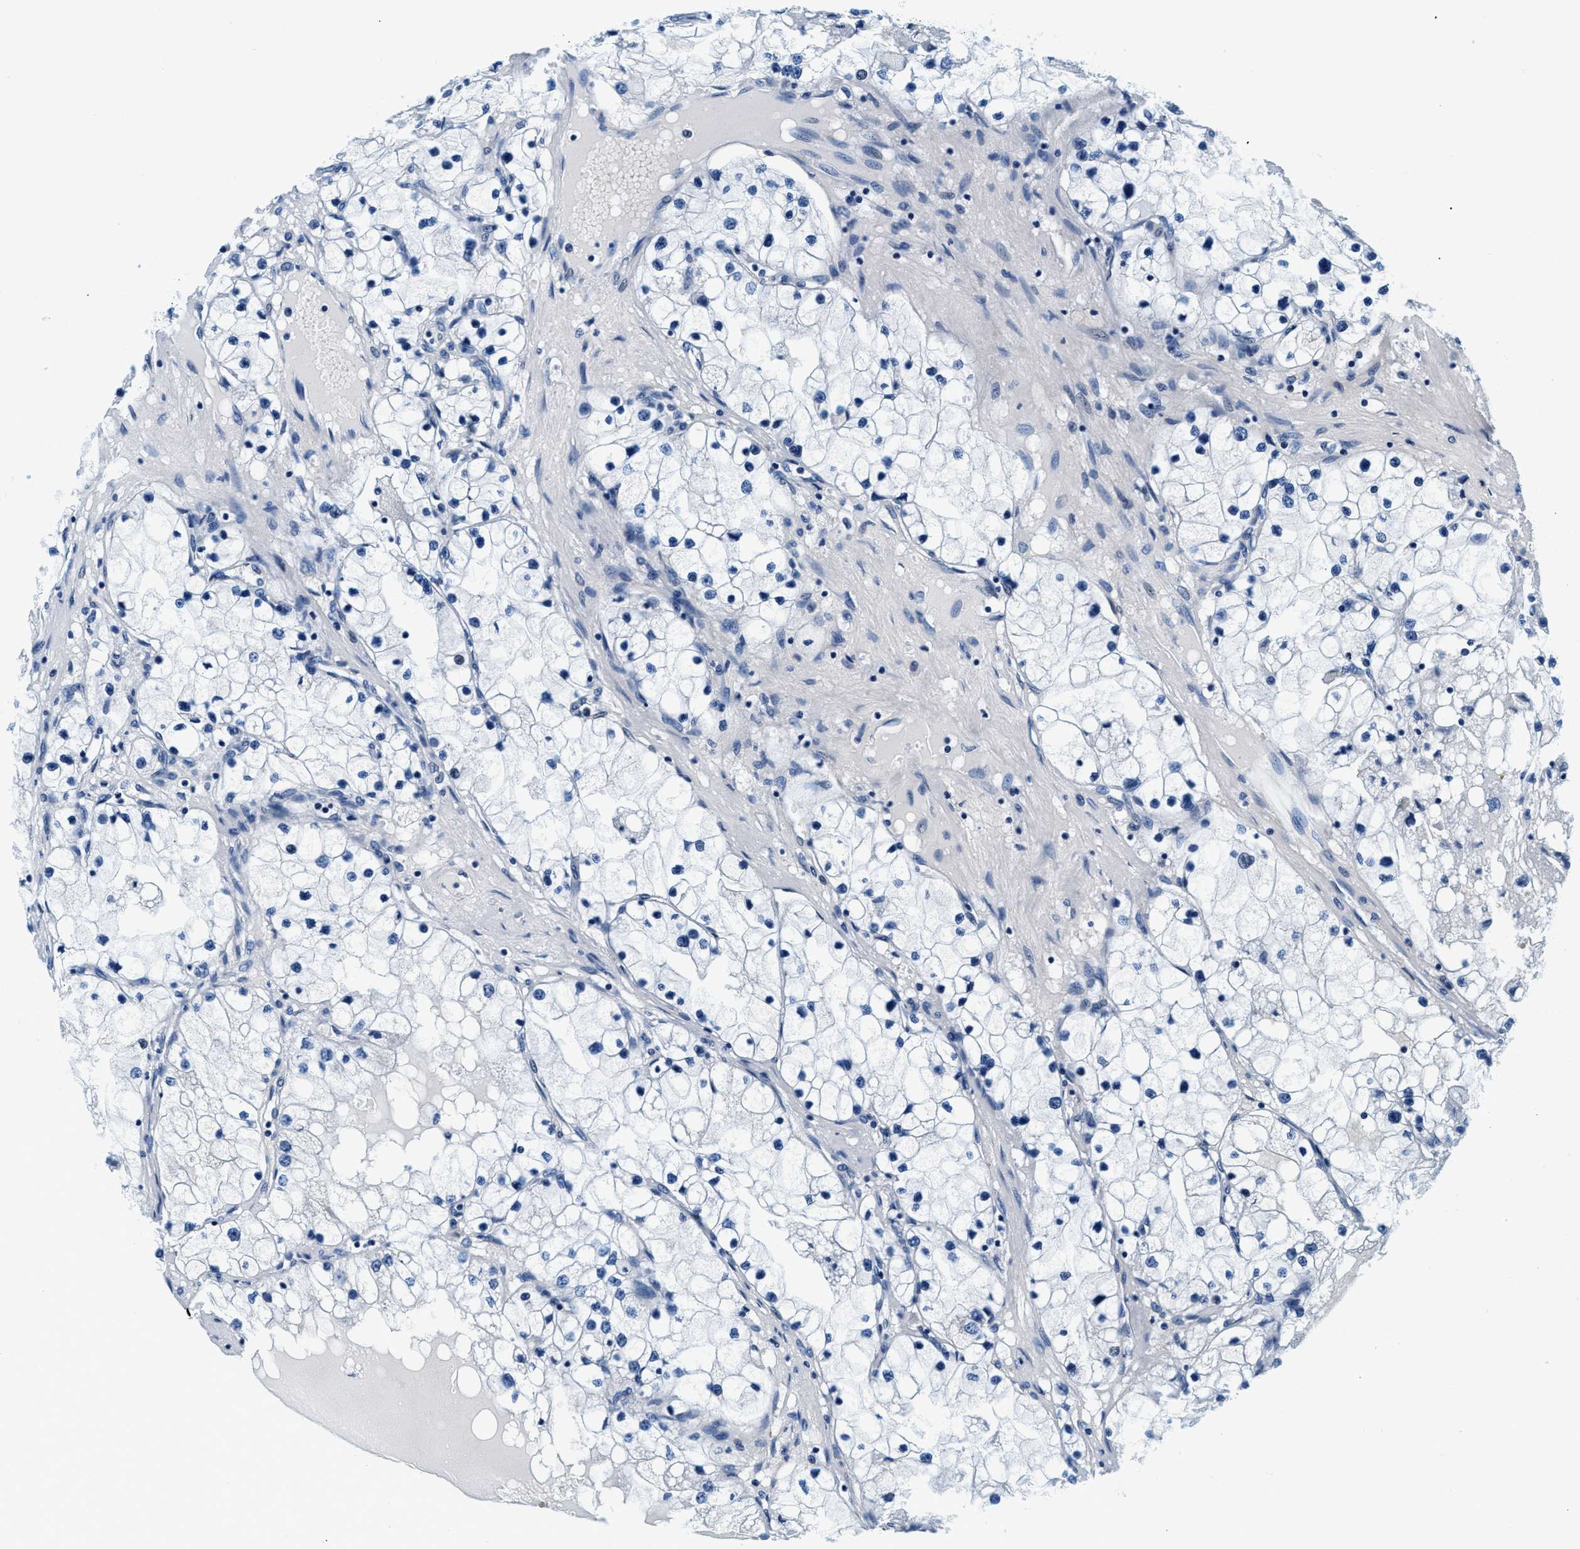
{"staining": {"intensity": "negative", "quantity": "none", "location": "none"}, "tissue": "renal cancer", "cell_type": "Tumor cells", "image_type": "cancer", "snomed": [{"axis": "morphology", "description": "Adenocarcinoma, NOS"}, {"axis": "topography", "description": "Kidney"}], "caption": "This is a image of immunohistochemistry (IHC) staining of renal cancer, which shows no expression in tumor cells.", "gene": "VPS53", "patient": {"sex": "male", "age": 68}}